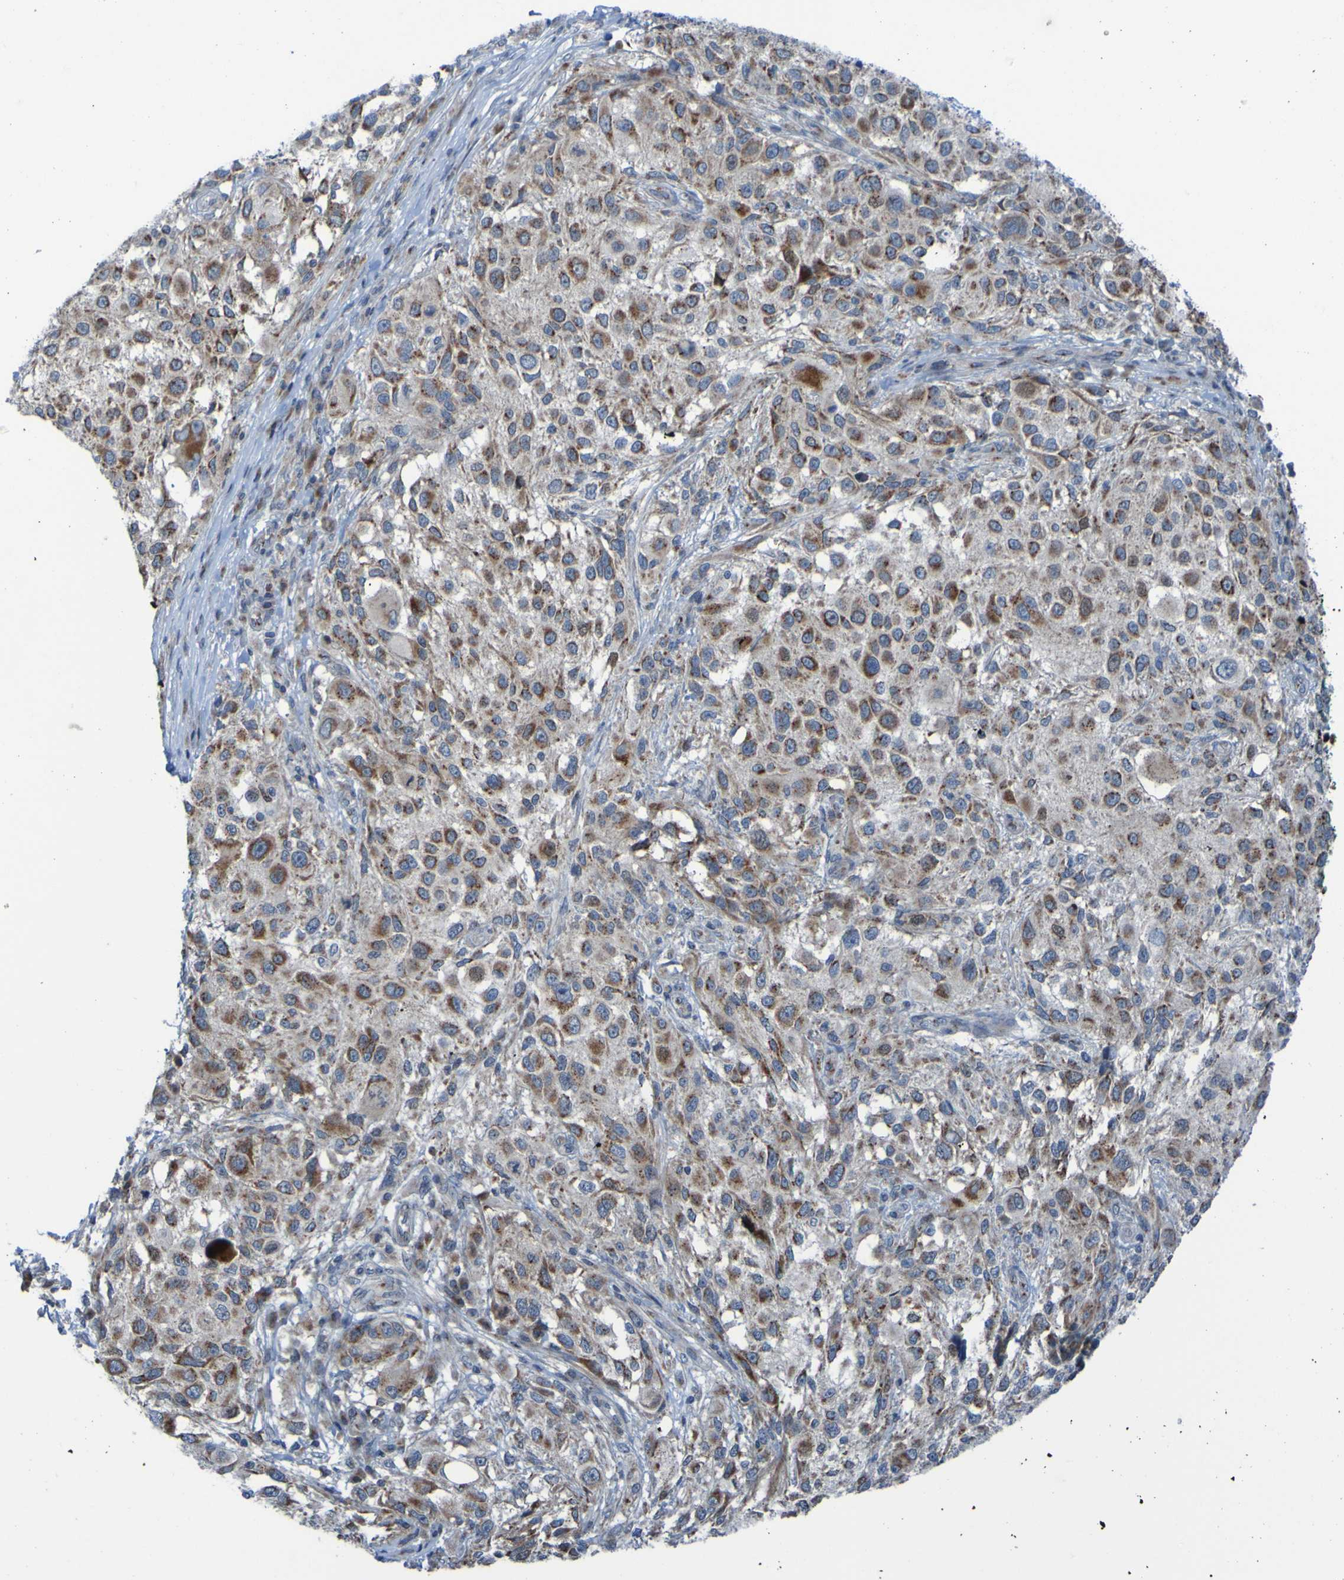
{"staining": {"intensity": "moderate", "quantity": "25%-75%", "location": "cytoplasmic/membranous"}, "tissue": "melanoma", "cell_type": "Tumor cells", "image_type": "cancer", "snomed": [{"axis": "morphology", "description": "Necrosis, NOS"}, {"axis": "morphology", "description": "Malignant melanoma, NOS"}, {"axis": "topography", "description": "Skin"}], "caption": "The histopathology image exhibits immunohistochemical staining of malignant melanoma. There is moderate cytoplasmic/membranous staining is identified in approximately 25%-75% of tumor cells. Using DAB (brown) and hematoxylin (blue) stains, captured at high magnification using brightfield microscopy.", "gene": "UNG", "patient": {"sex": "female", "age": 87}}